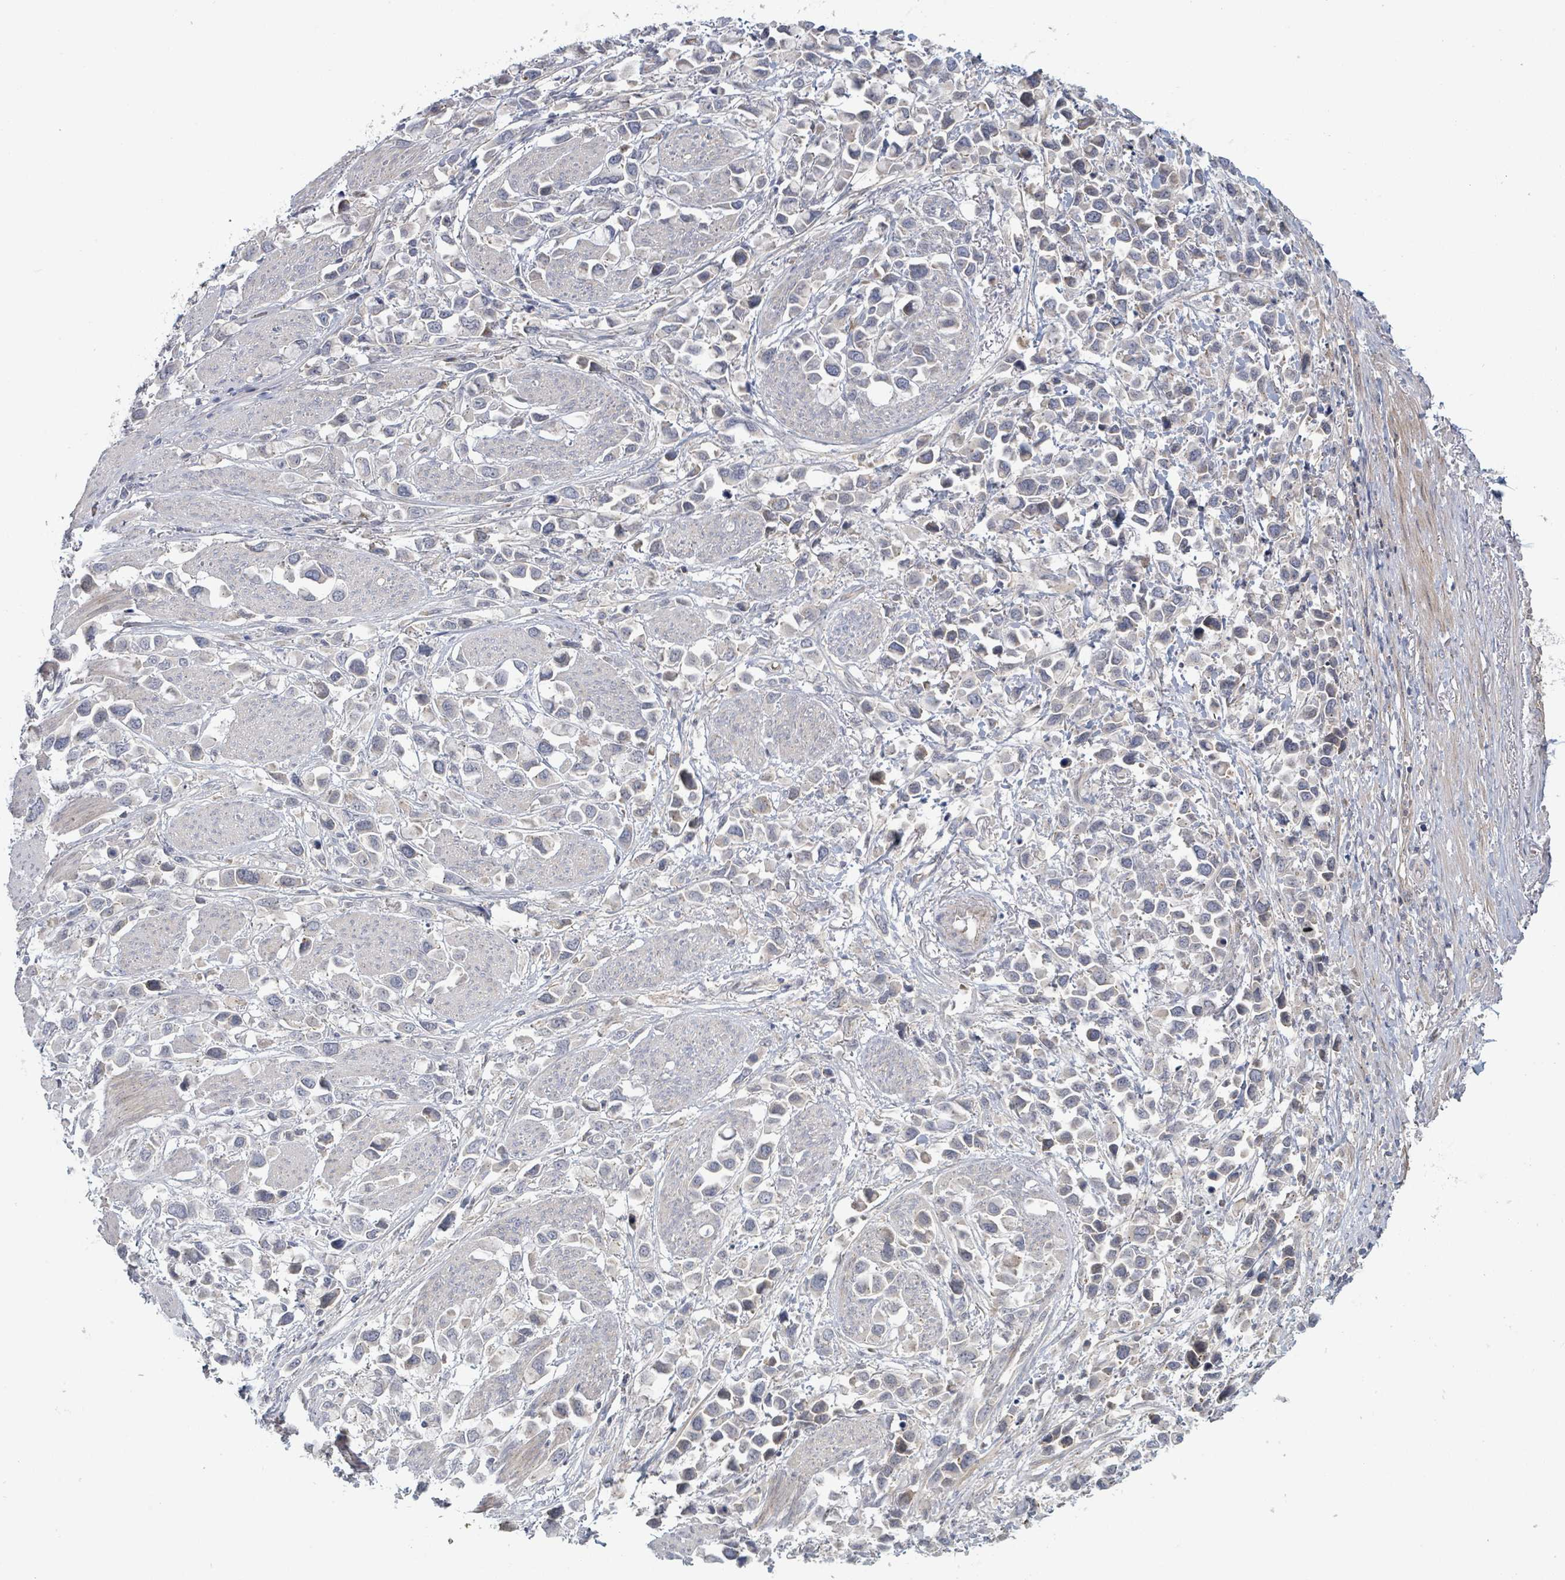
{"staining": {"intensity": "negative", "quantity": "none", "location": "none"}, "tissue": "stomach cancer", "cell_type": "Tumor cells", "image_type": "cancer", "snomed": [{"axis": "morphology", "description": "Adenocarcinoma, NOS"}, {"axis": "topography", "description": "Stomach"}], "caption": "Image shows no protein positivity in tumor cells of stomach adenocarcinoma tissue.", "gene": "COL5A3", "patient": {"sex": "female", "age": 81}}